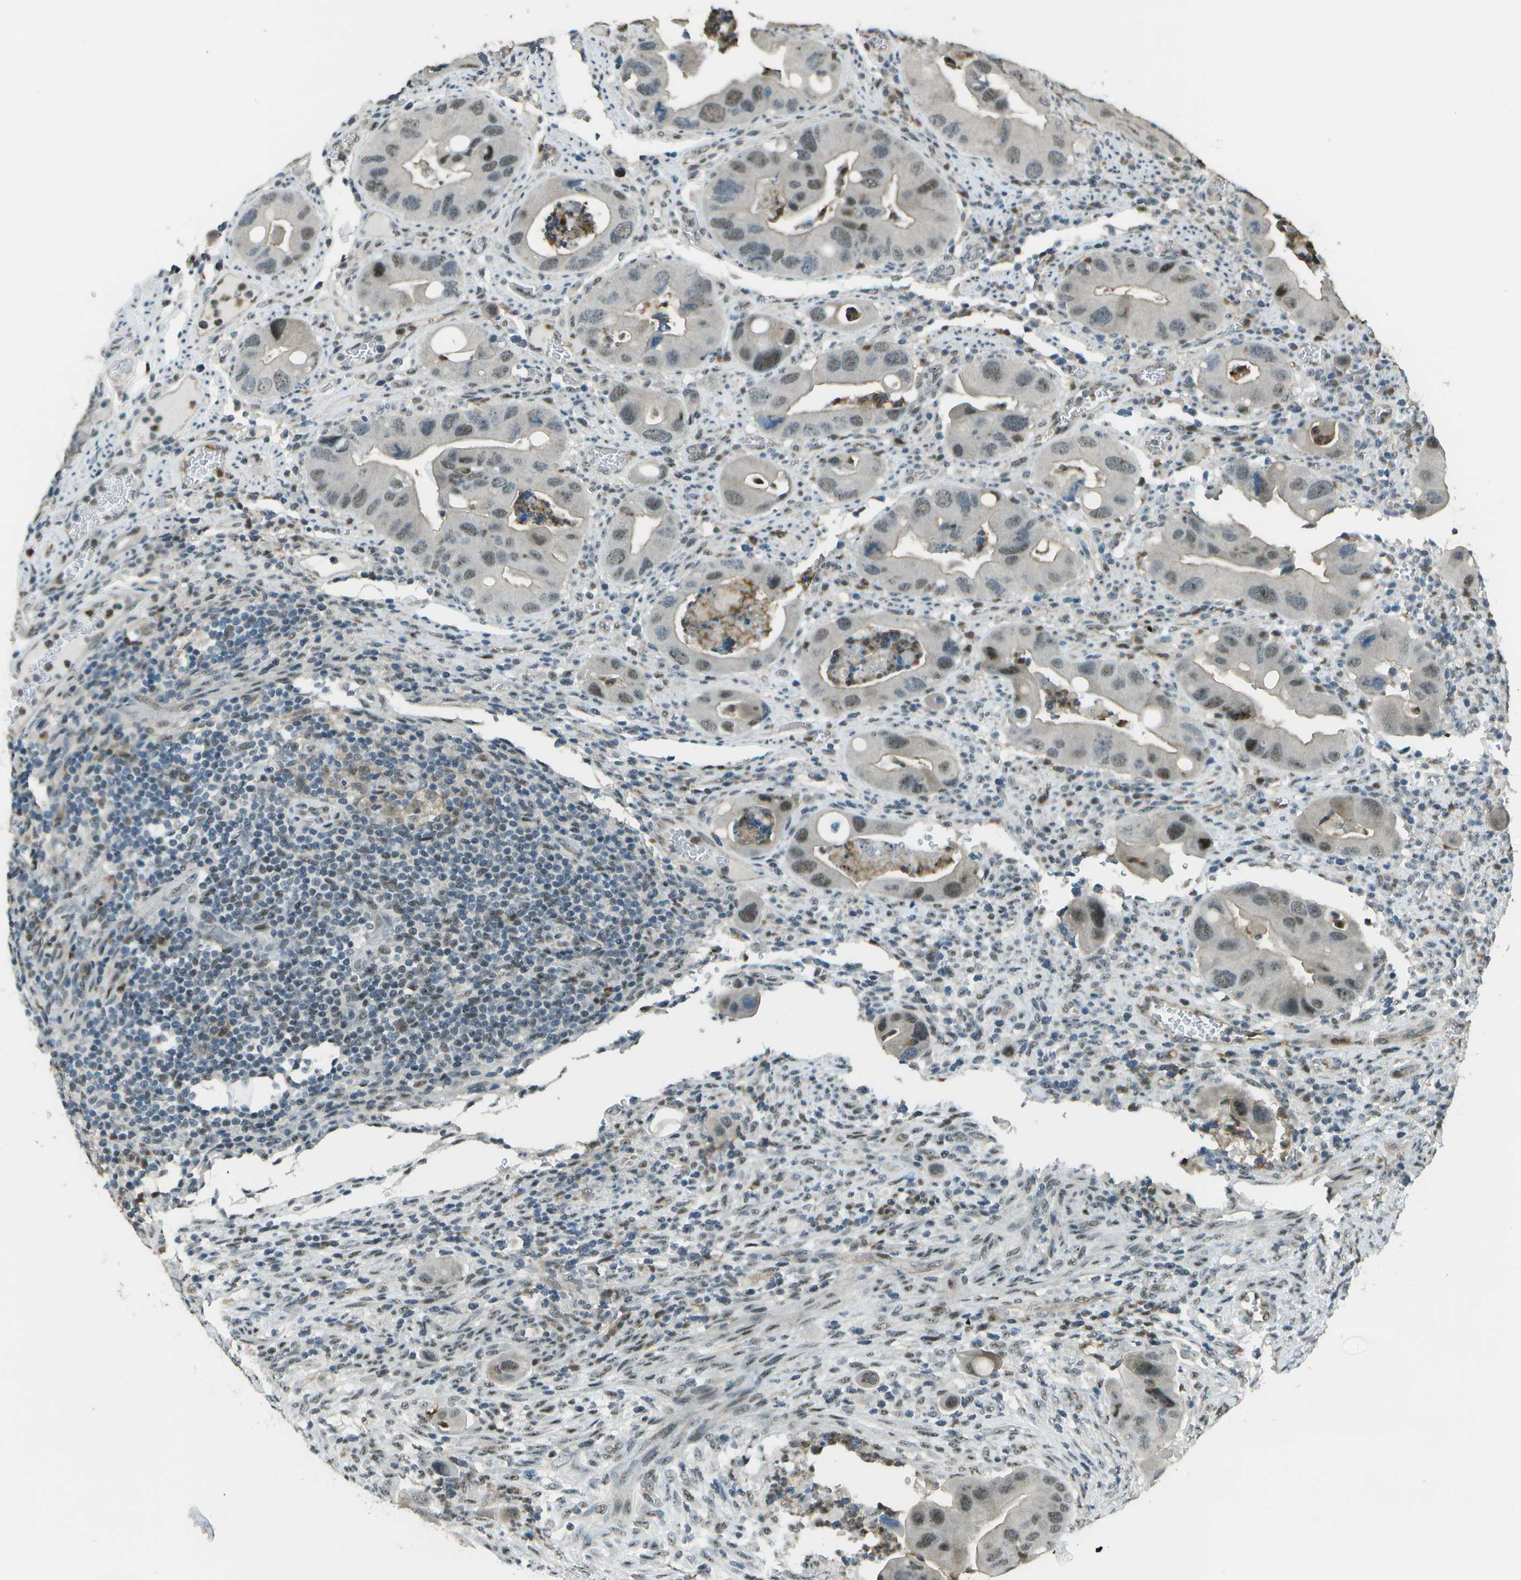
{"staining": {"intensity": "weak", "quantity": ">75%", "location": "nuclear"}, "tissue": "colorectal cancer", "cell_type": "Tumor cells", "image_type": "cancer", "snomed": [{"axis": "morphology", "description": "Adenocarcinoma, NOS"}, {"axis": "topography", "description": "Rectum"}], "caption": "A photomicrograph of colorectal cancer stained for a protein exhibits weak nuclear brown staining in tumor cells.", "gene": "DEPDC1", "patient": {"sex": "female", "age": 57}}